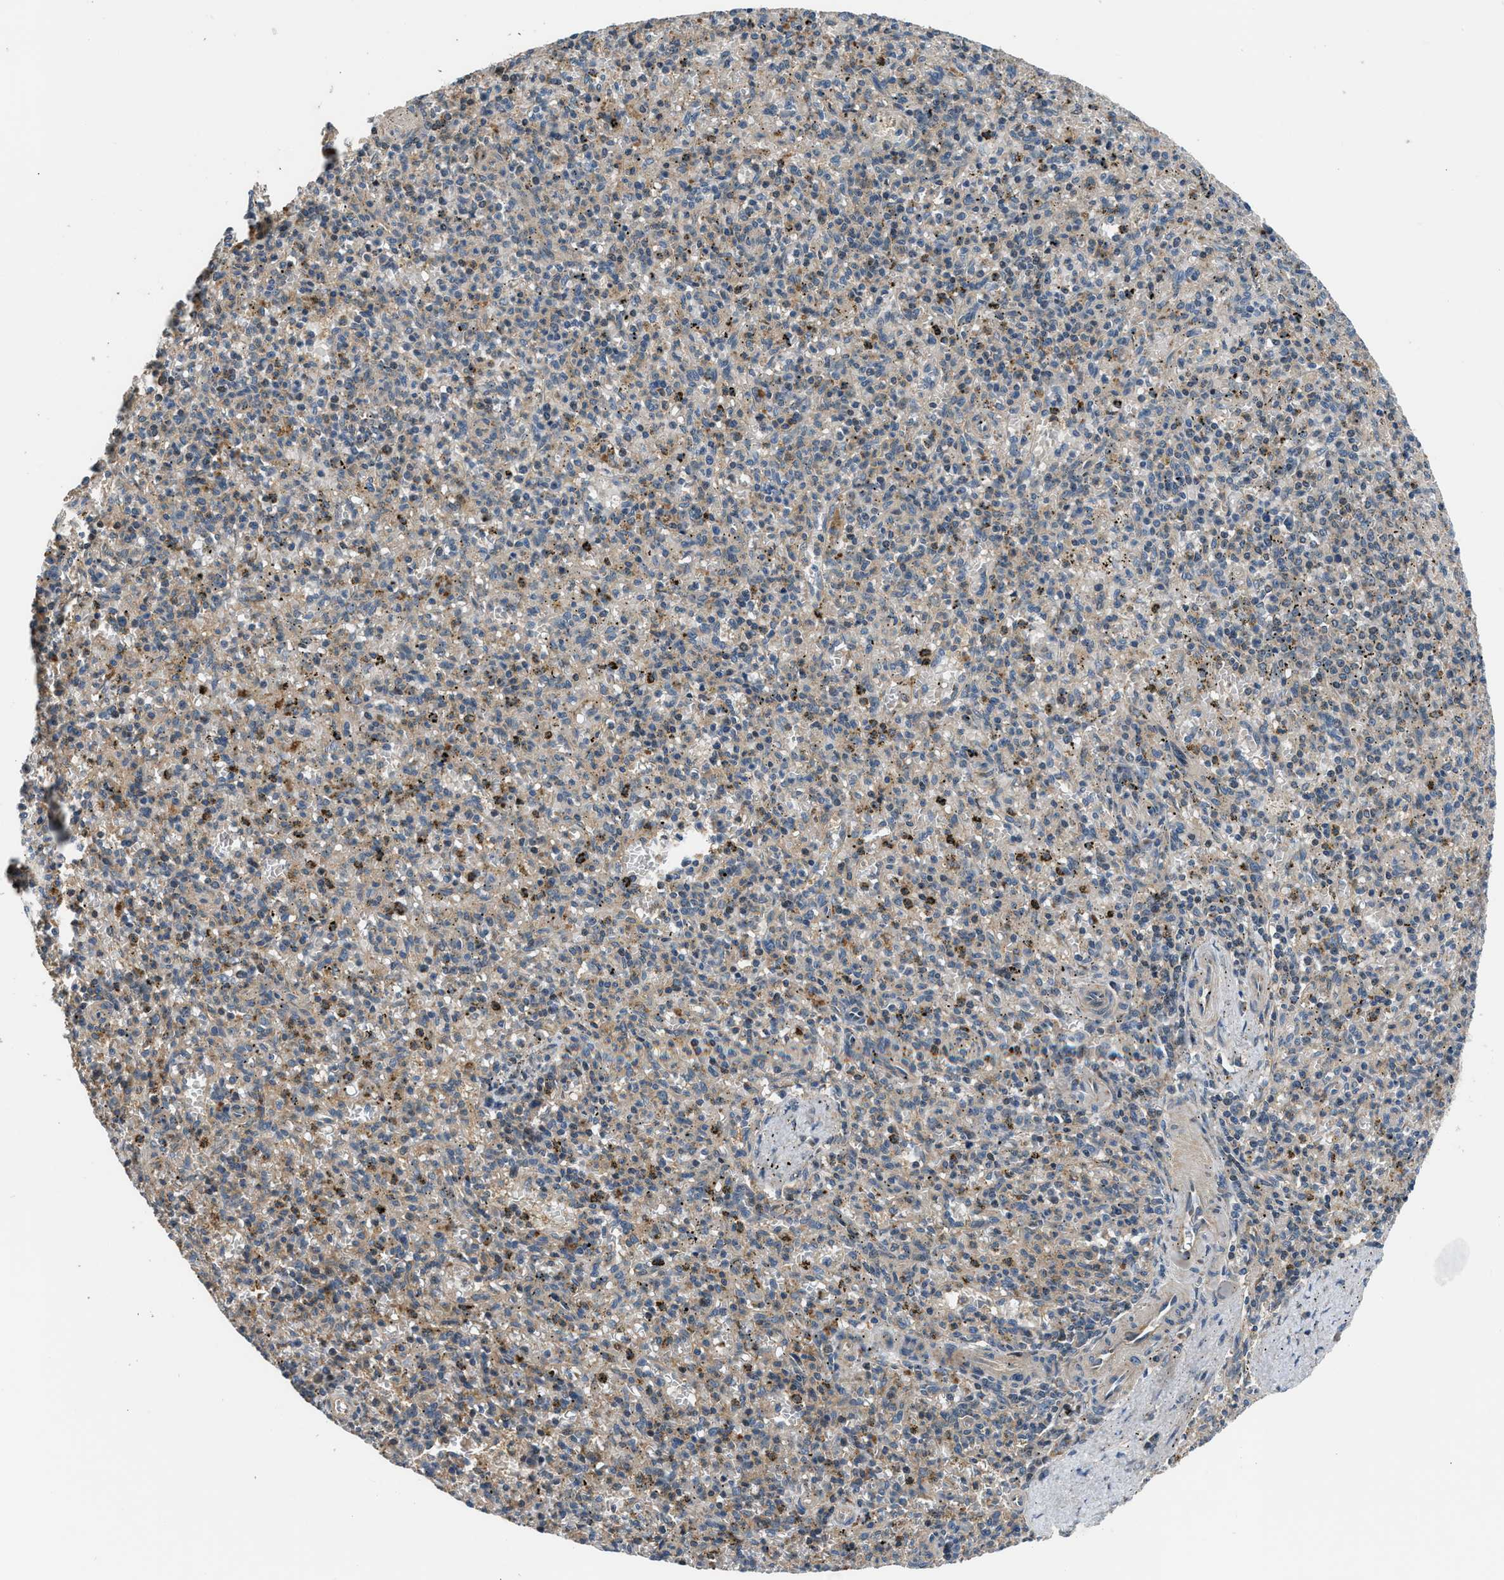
{"staining": {"intensity": "moderate", "quantity": "25%-75%", "location": "cytoplasmic/membranous"}, "tissue": "spleen", "cell_type": "Cells in red pulp", "image_type": "normal", "snomed": [{"axis": "morphology", "description": "Normal tissue, NOS"}, {"axis": "topography", "description": "Spleen"}], "caption": "Protein analysis of normal spleen shows moderate cytoplasmic/membranous positivity in approximately 25%-75% of cells in red pulp.", "gene": "IL3RA", "patient": {"sex": "male", "age": 72}}